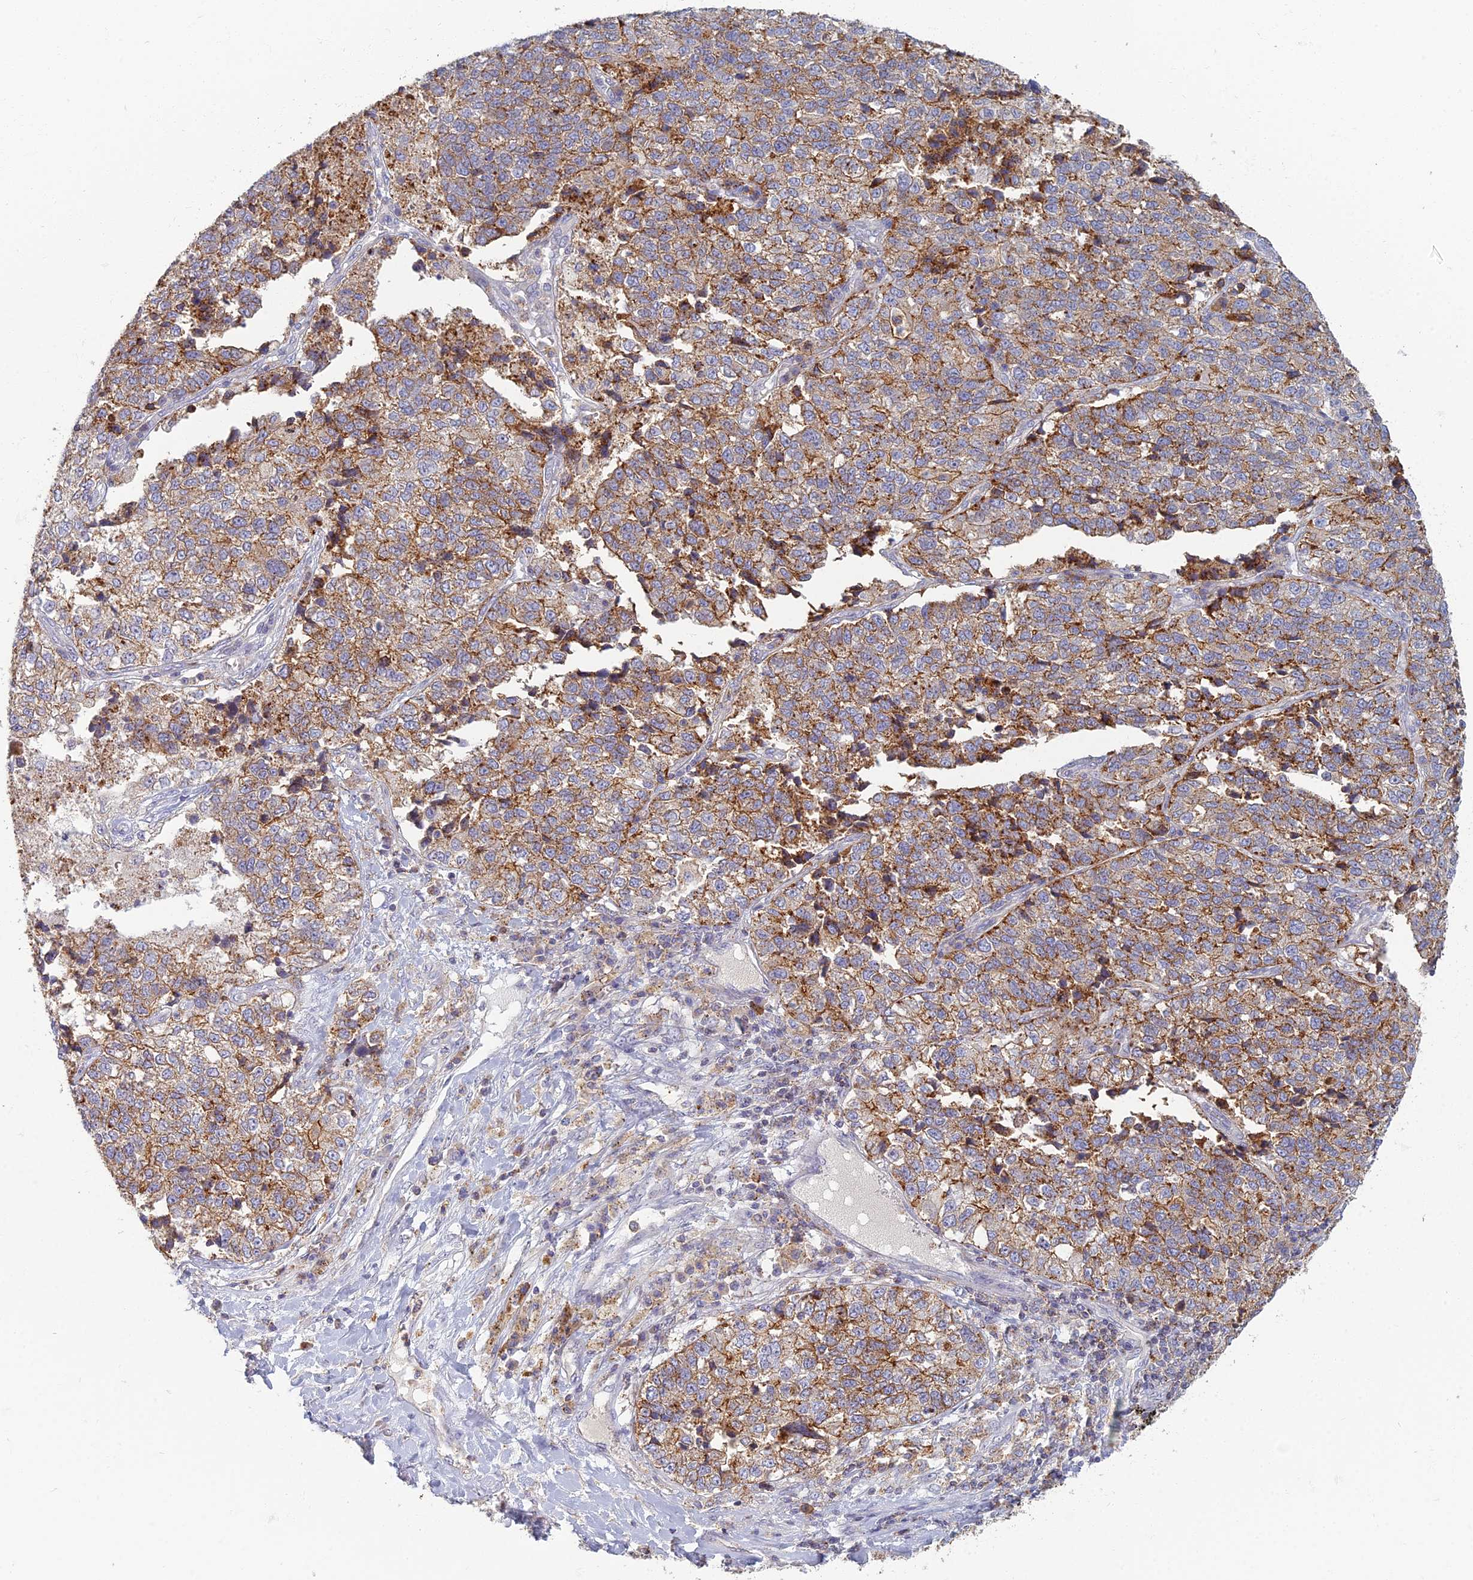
{"staining": {"intensity": "moderate", "quantity": ">75%", "location": "cytoplasmic/membranous"}, "tissue": "lung cancer", "cell_type": "Tumor cells", "image_type": "cancer", "snomed": [{"axis": "morphology", "description": "Adenocarcinoma, NOS"}, {"axis": "topography", "description": "Lung"}], "caption": "Brown immunohistochemical staining in lung adenocarcinoma exhibits moderate cytoplasmic/membranous expression in about >75% of tumor cells.", "gene": "CHMP4B", "patient": {"sex": "male", "age": 49}}